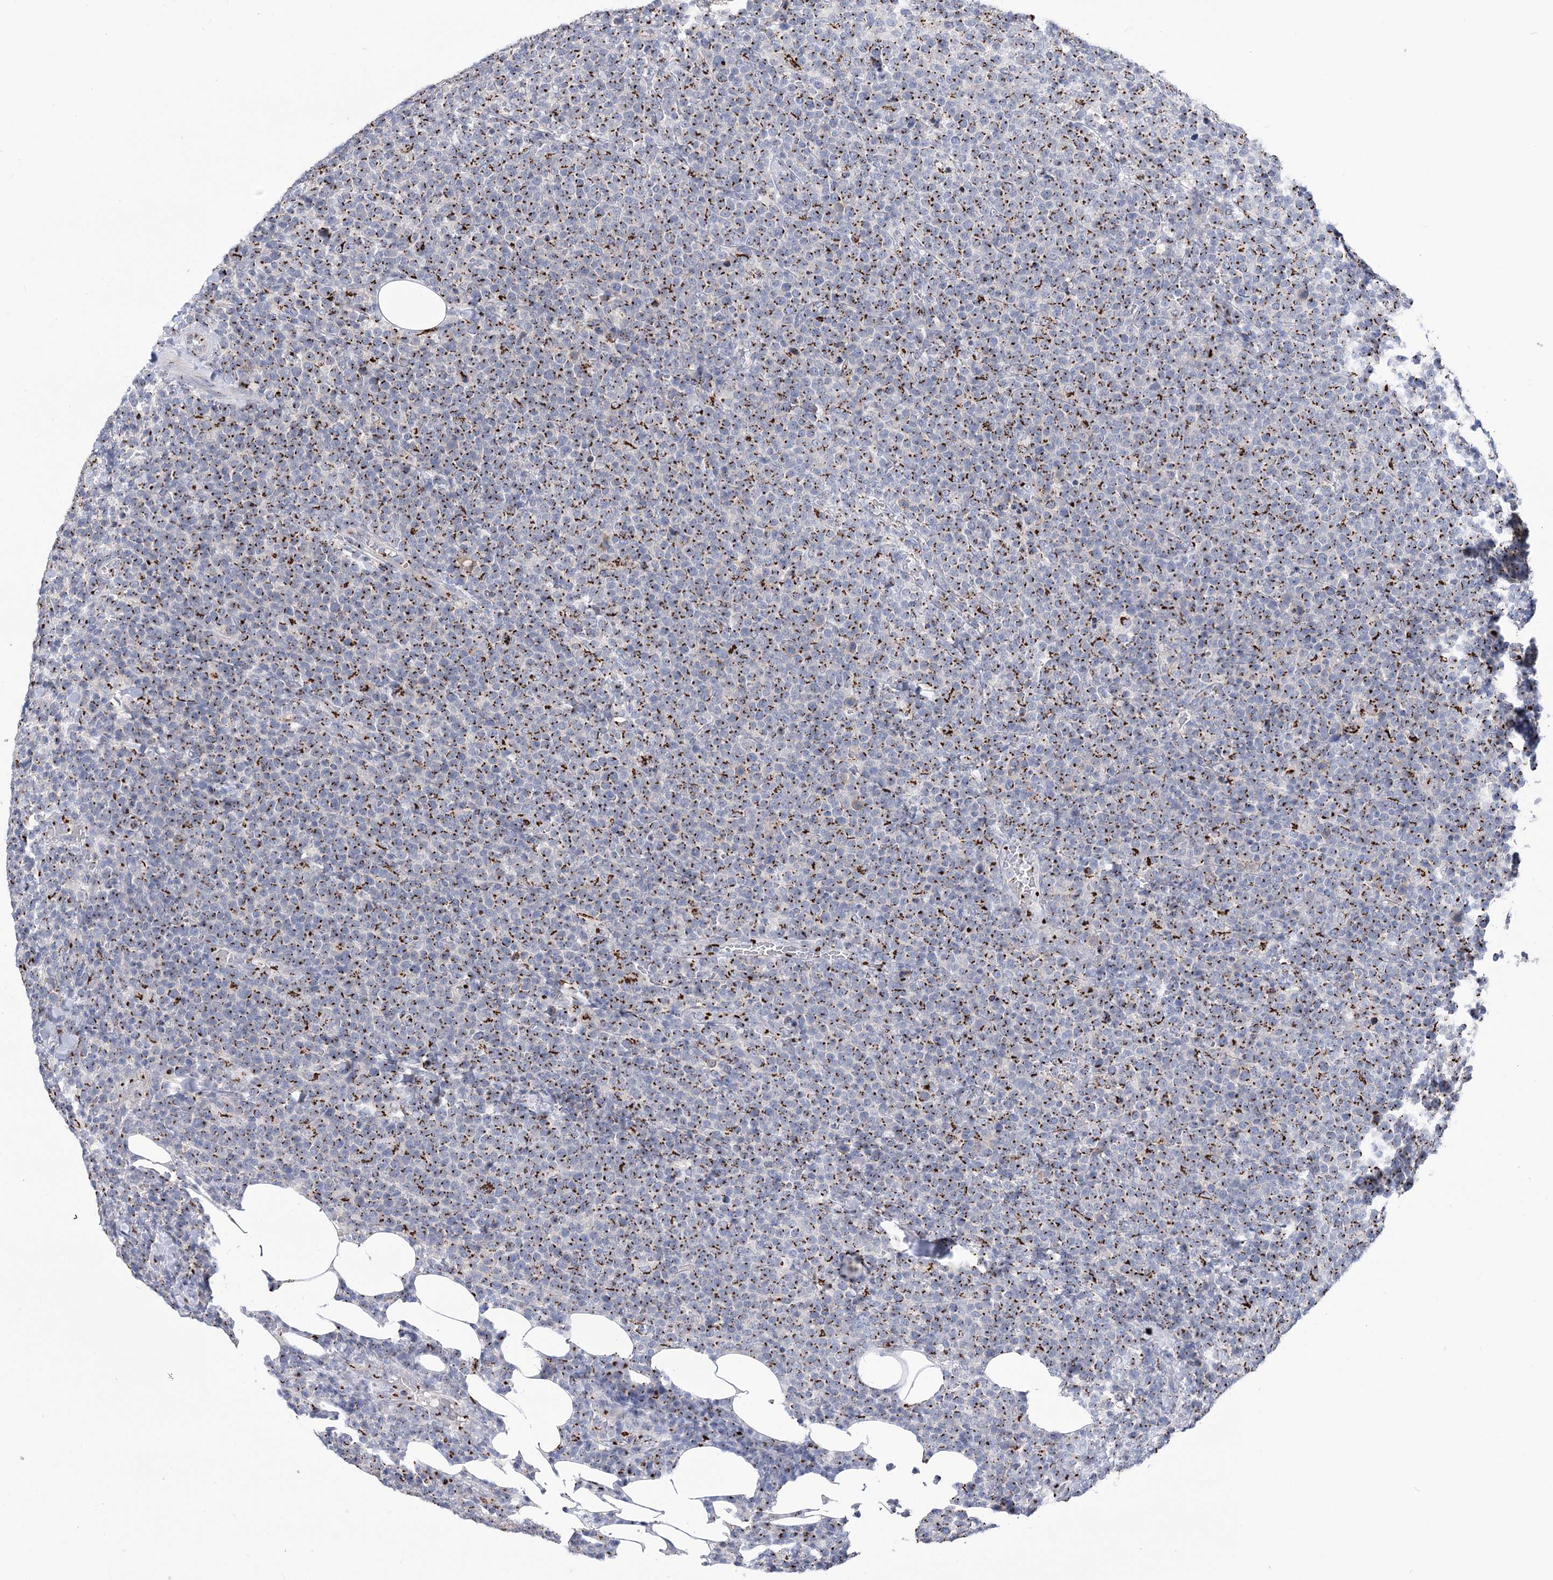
{"staining": {"intensity": "moderate", "quantity": ">75%", "location": "cytoplasmic/membranous"}, "tissue": "lymphoma", "cell_type": "Tumor cells", "image_type": "cancer", "snomed": [{"axis": "morphology", "description": "Malignant lymphoma, non-Hodgkin's type, High grade"}, {"axis": "topography", "description": "Lymph node"}], "caption": "Immunohistochemical staining of lymphoma shows medium levels of moderate cytoplasmic/membranous expression in approximately >75% of tumor cells. Using DAB (brown) and hematoxylin (blue) stains, captured at high magnification using brightfield microscopy.", "gene": "TMEM165", "patient": {"sex": "male", "age": 61}}